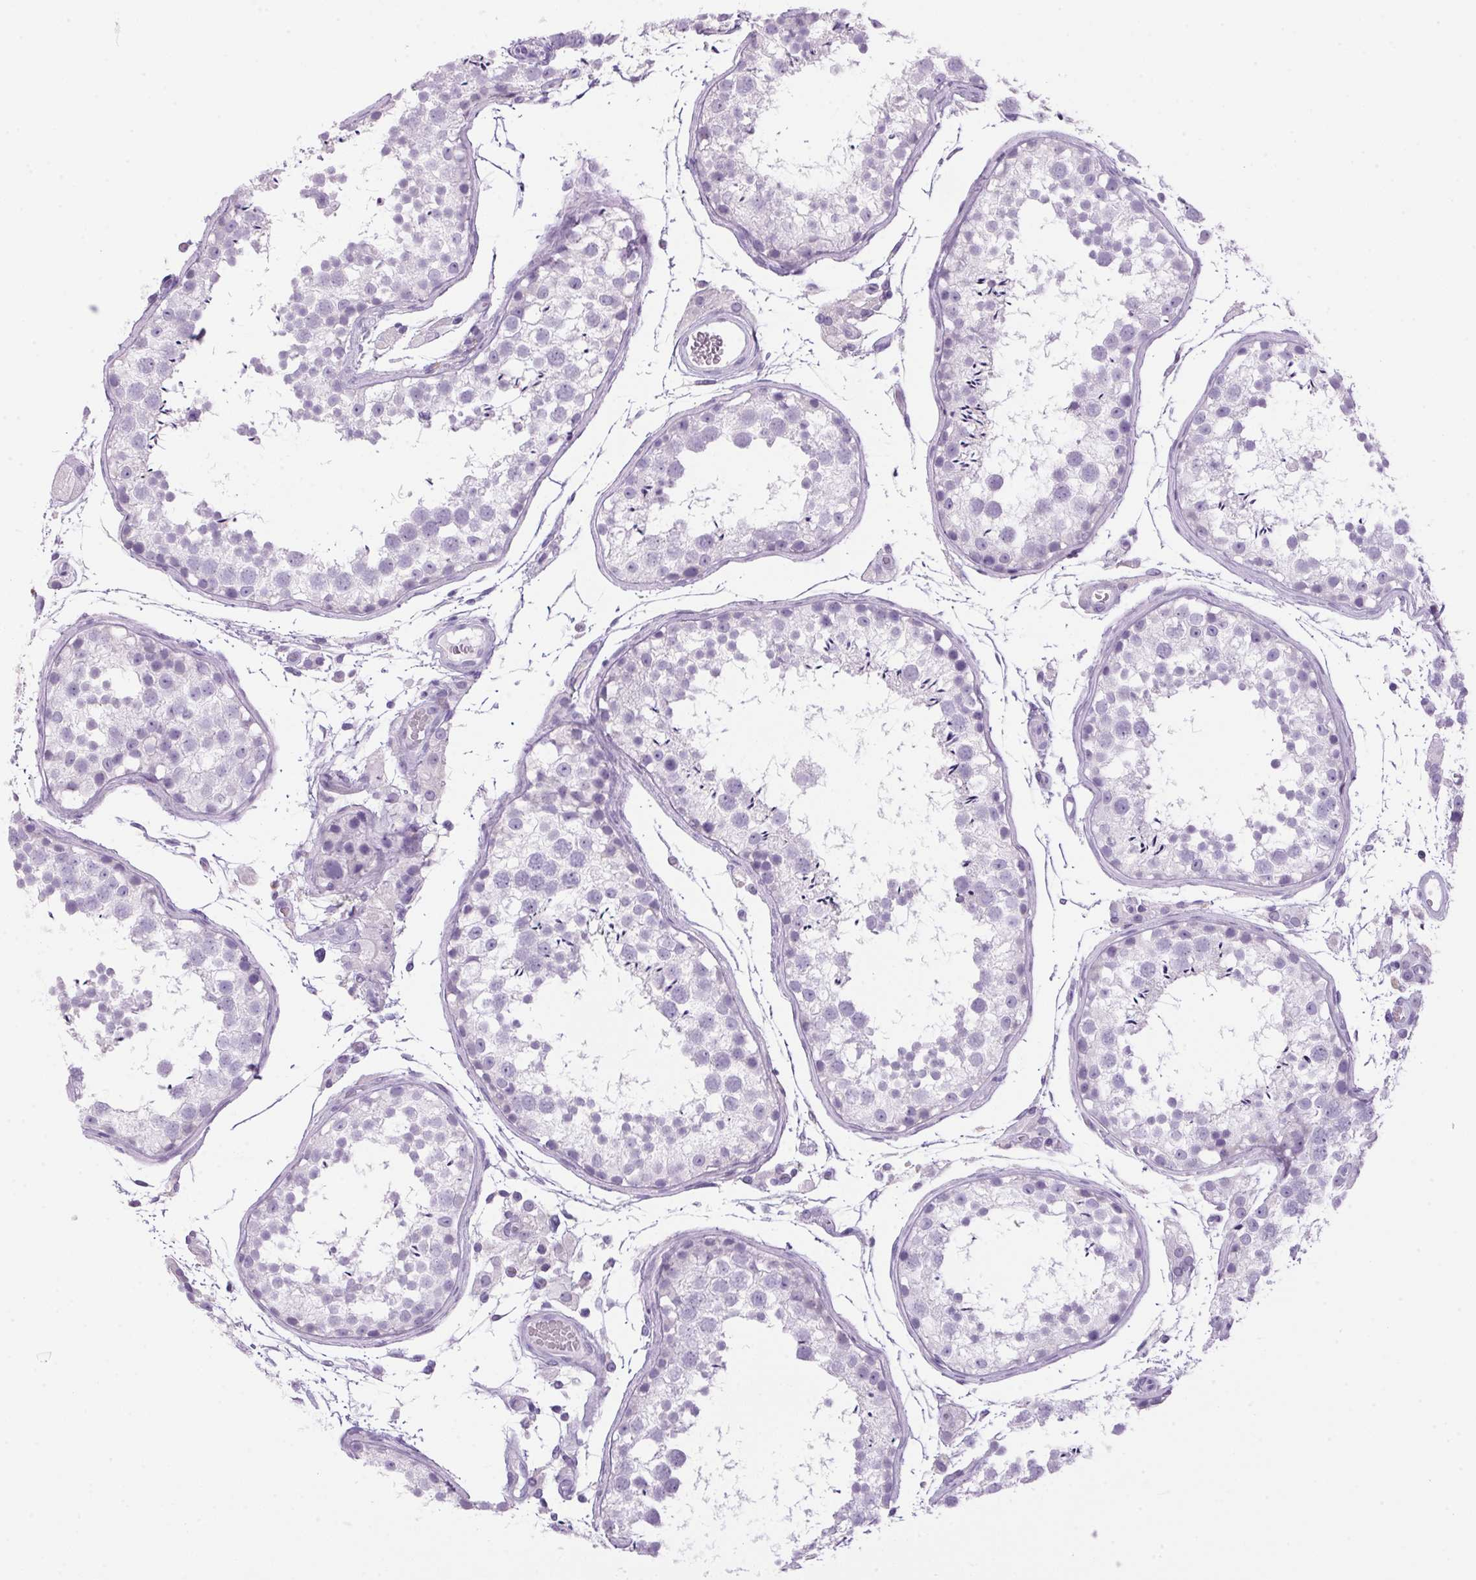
{"staining": {"intensity": "negative", "quantity": "none", "location": "none"}, "tissue": "testis", "cell_type": "Cells in seminiferous ducts", "image_type": "normal", "snomed": [{"axis": "morphology", "description": "Normal tissue, NOS"}, {"axis": "topography", "description": "Testis"}], "caption": "Immunohistochemical staining of benign human testis shows no significant expression in cells in seminiferous ducts.", "gene": "S100A2", "patient": {"sex": "male", "age": 29}}